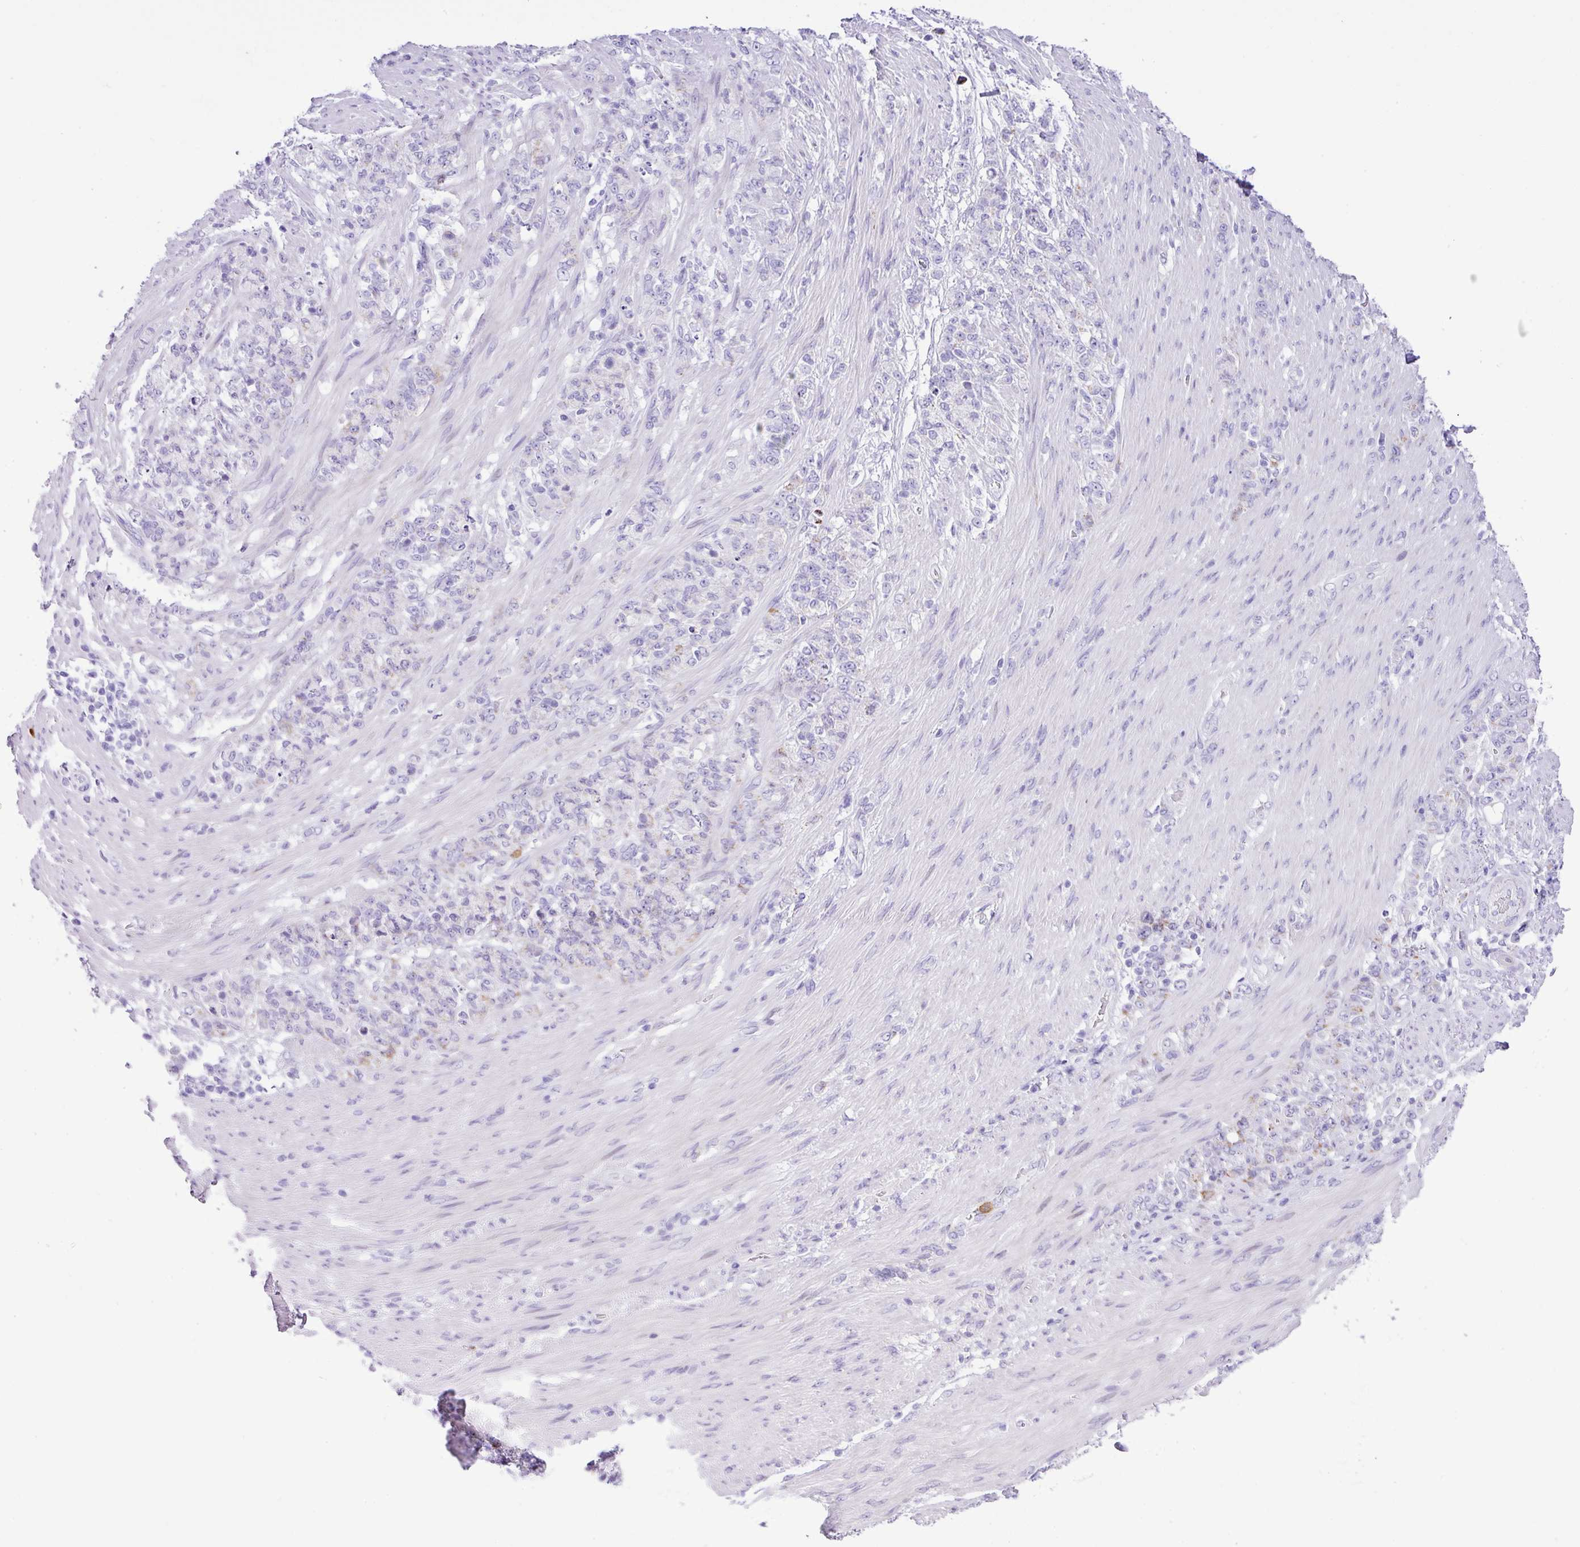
{"staining": {"intensity": "negative", "quantity": "none", "location": "none"}, "tissue": "stomach cancer", "cell_type": "Tumor cells", "image_type": "cancer", "snomed": [{"axis": "morphology", "description": "Adenocarcinoma, NOS"}, {"axis": "topography", "description": "Stomach"}], "caption": "Immunohistochemical staining of human stomach cancer (adenocarcinoma) displays no significant positivity in tumor cells.", "gene": "RCAN2", "patient": {"sex": "female", "age": 79}}